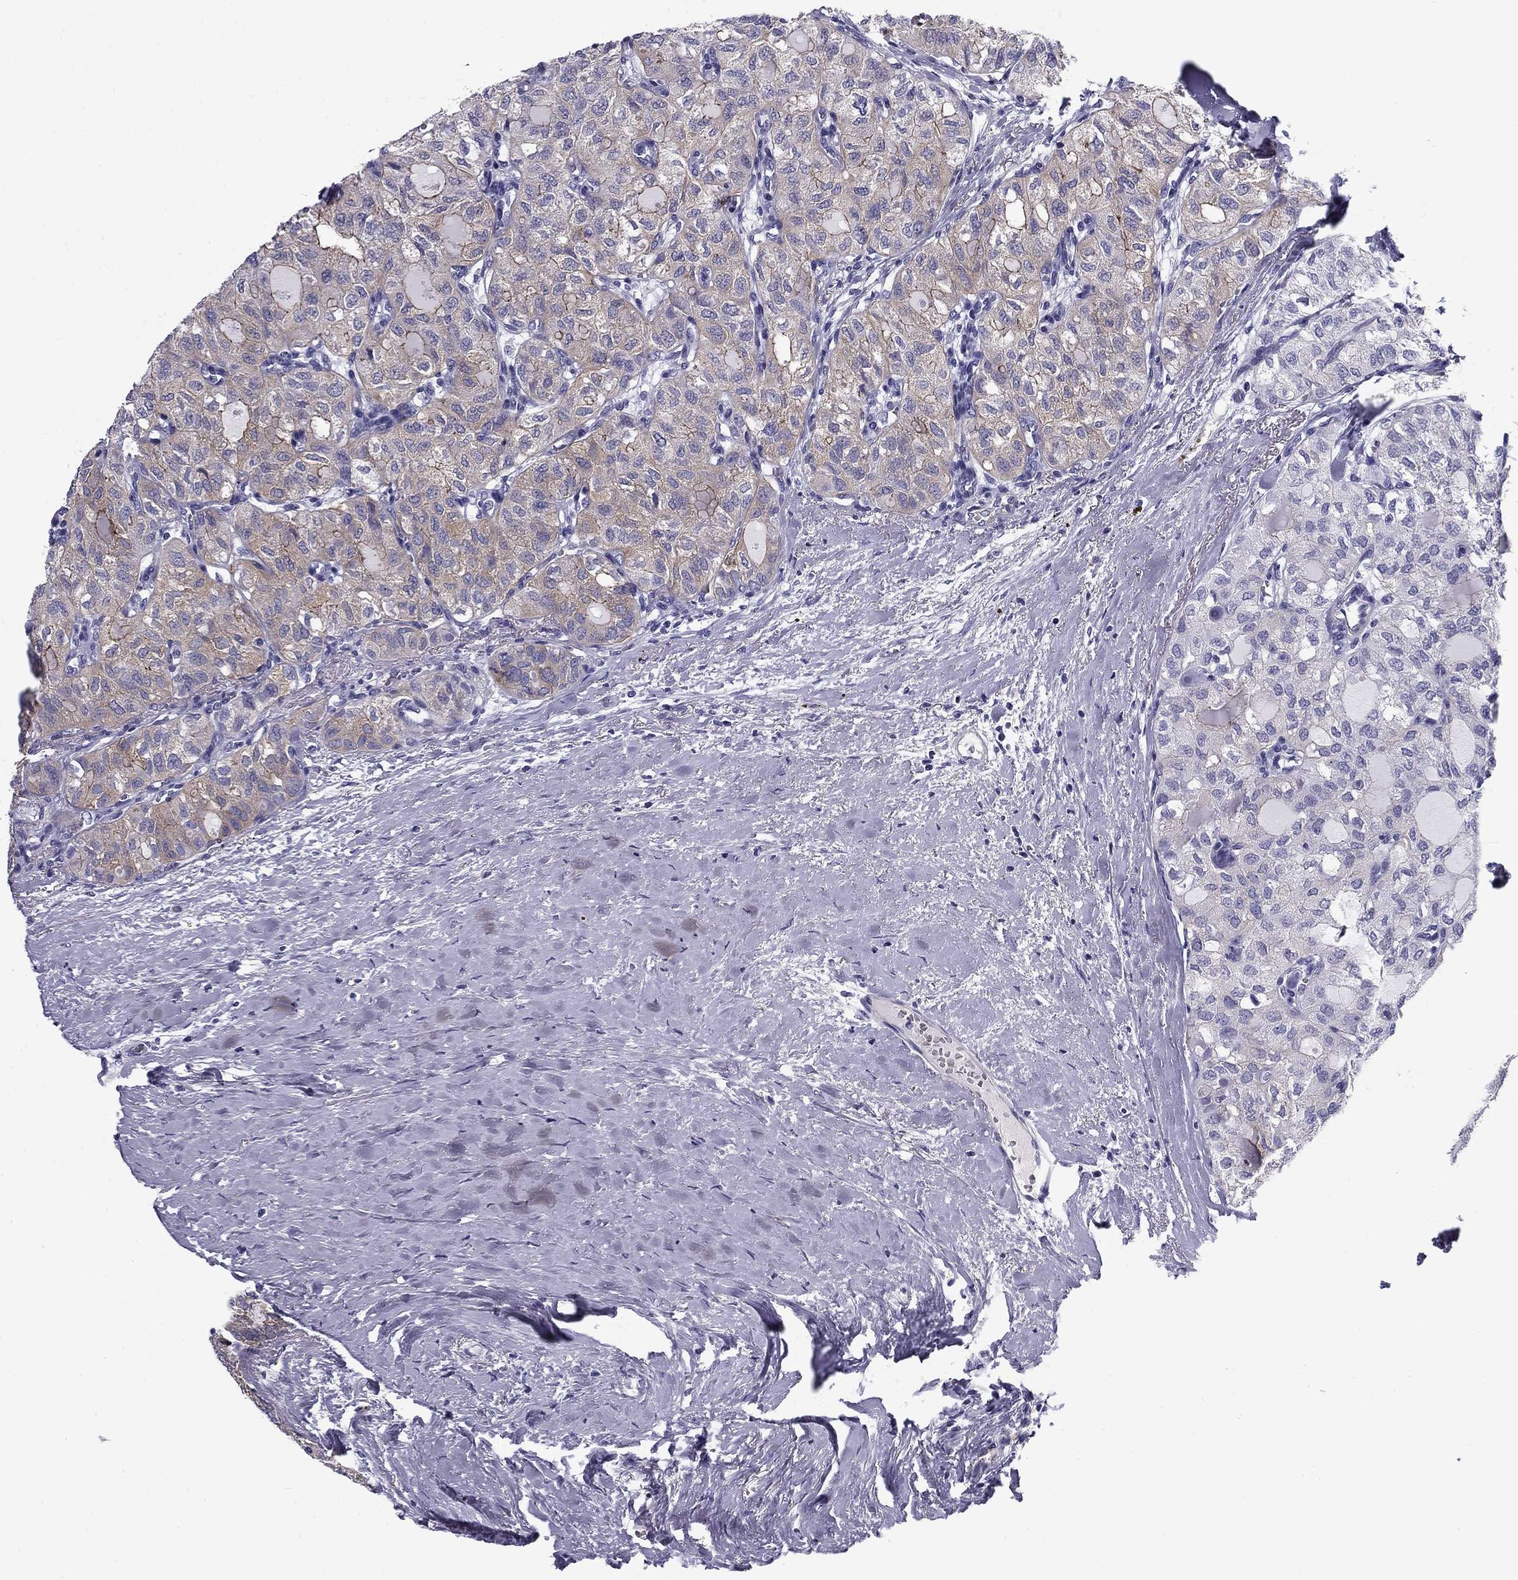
{"staining": {"intensity": "moderate", "quantity": "25%-75%", "location": "cytoplasmic/membranous"}, "tissue": "thyroid cancer", "cell_type": "Tumor cells", "image_type": "cancer", "snomed": [{"axis": "morphology", "description": "Follicular adenoma carcinoma, NOS"}, {"axis": "topography", "description": "Thyroid gland"}], "caption": "There is medium levels of moderate cytoplasmic/membranous expression in tumor cells of follicular adenoma carcinoma (thyroid), as demonstrated by immunohistochemical staining (brown color).", "gene": "FLNC", "patient": {"sex": "male", "age": 75}}